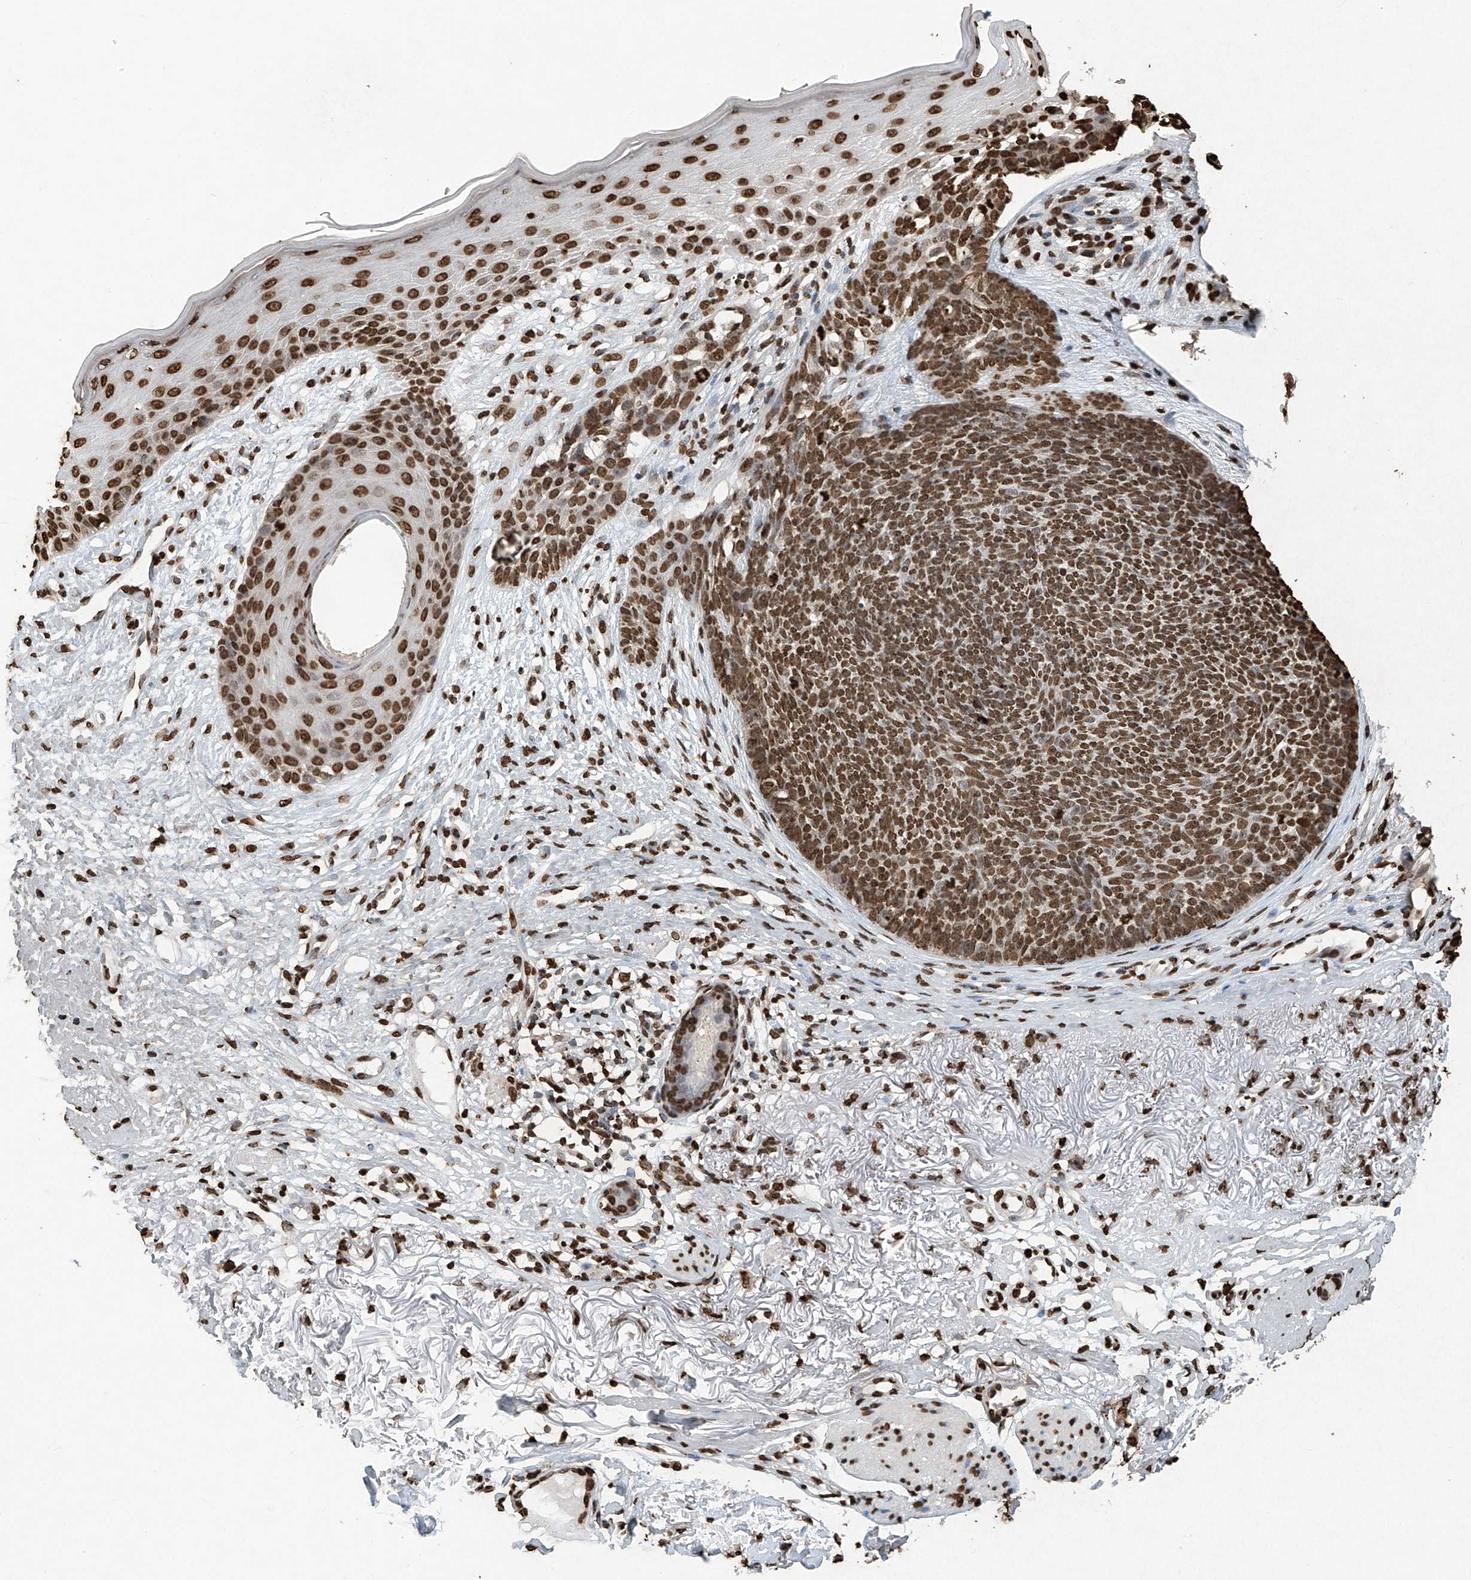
{"staining": {"intensity": "strong", "quantity": ">75%", "location": "nuclear"}, "tissue": "skin cancer", "cell_type": "Tumor cells", "image_type": "cancer", "snomed": [{"axis": "morphology", "description": "Basal cell carcinoma"}, {"axis": "topography", "description": "Skin"}], "caption": "Immunohistochemistry (IHC) staining of skin cancer (basal cell carcinoma), which reveals high levels of strong nuclear positivity in approximately >75% of tumor cells indicating strong nuclear protein positivity. The staining was performed using DAB (3,3'-diaminobenzidine) (brown) for protein detection and nuclei were counterstained in hematoxylin (blue).", "gene": "H3-3A", "patient": {"sex": "female", "age": 70}}